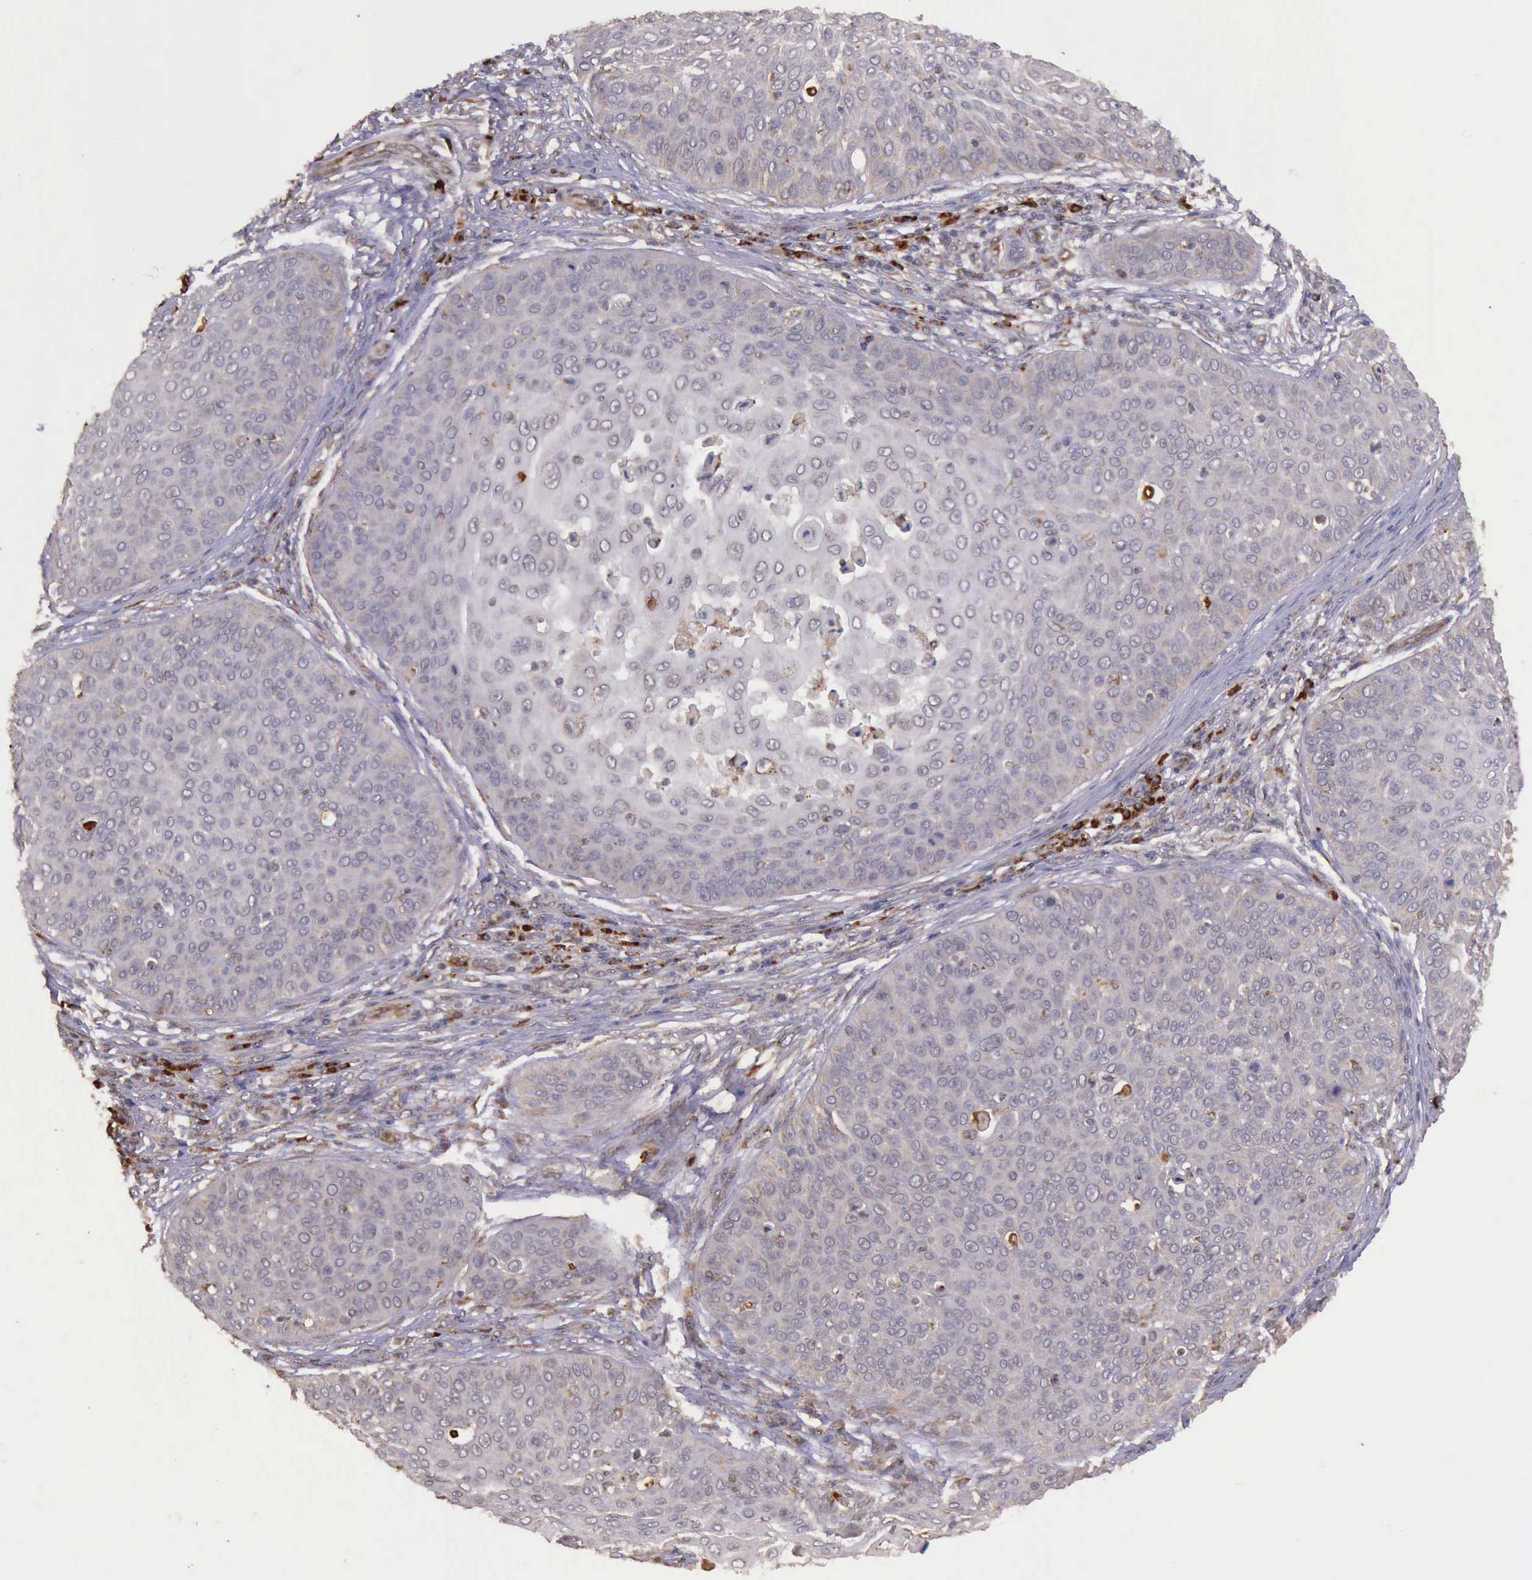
{"staining": {"intensity": "weak", "quantity": "<25%", "location": "cytoplasmic/membranous"}, "tissue": "skin cancer", "cell_type": "Tumor cells", "image_type": "cancer", "snomed": [{"axis": "morphology", "description": "Squamous cell carcinoma, NOS"}, {"axis": "topography", "description": "Skin"}], "caption": "Tumor cells are negative for brown protein staining in skin cancer.", "gene": "ARMCX3", "patient": {"sex": "male", "age": 82}}